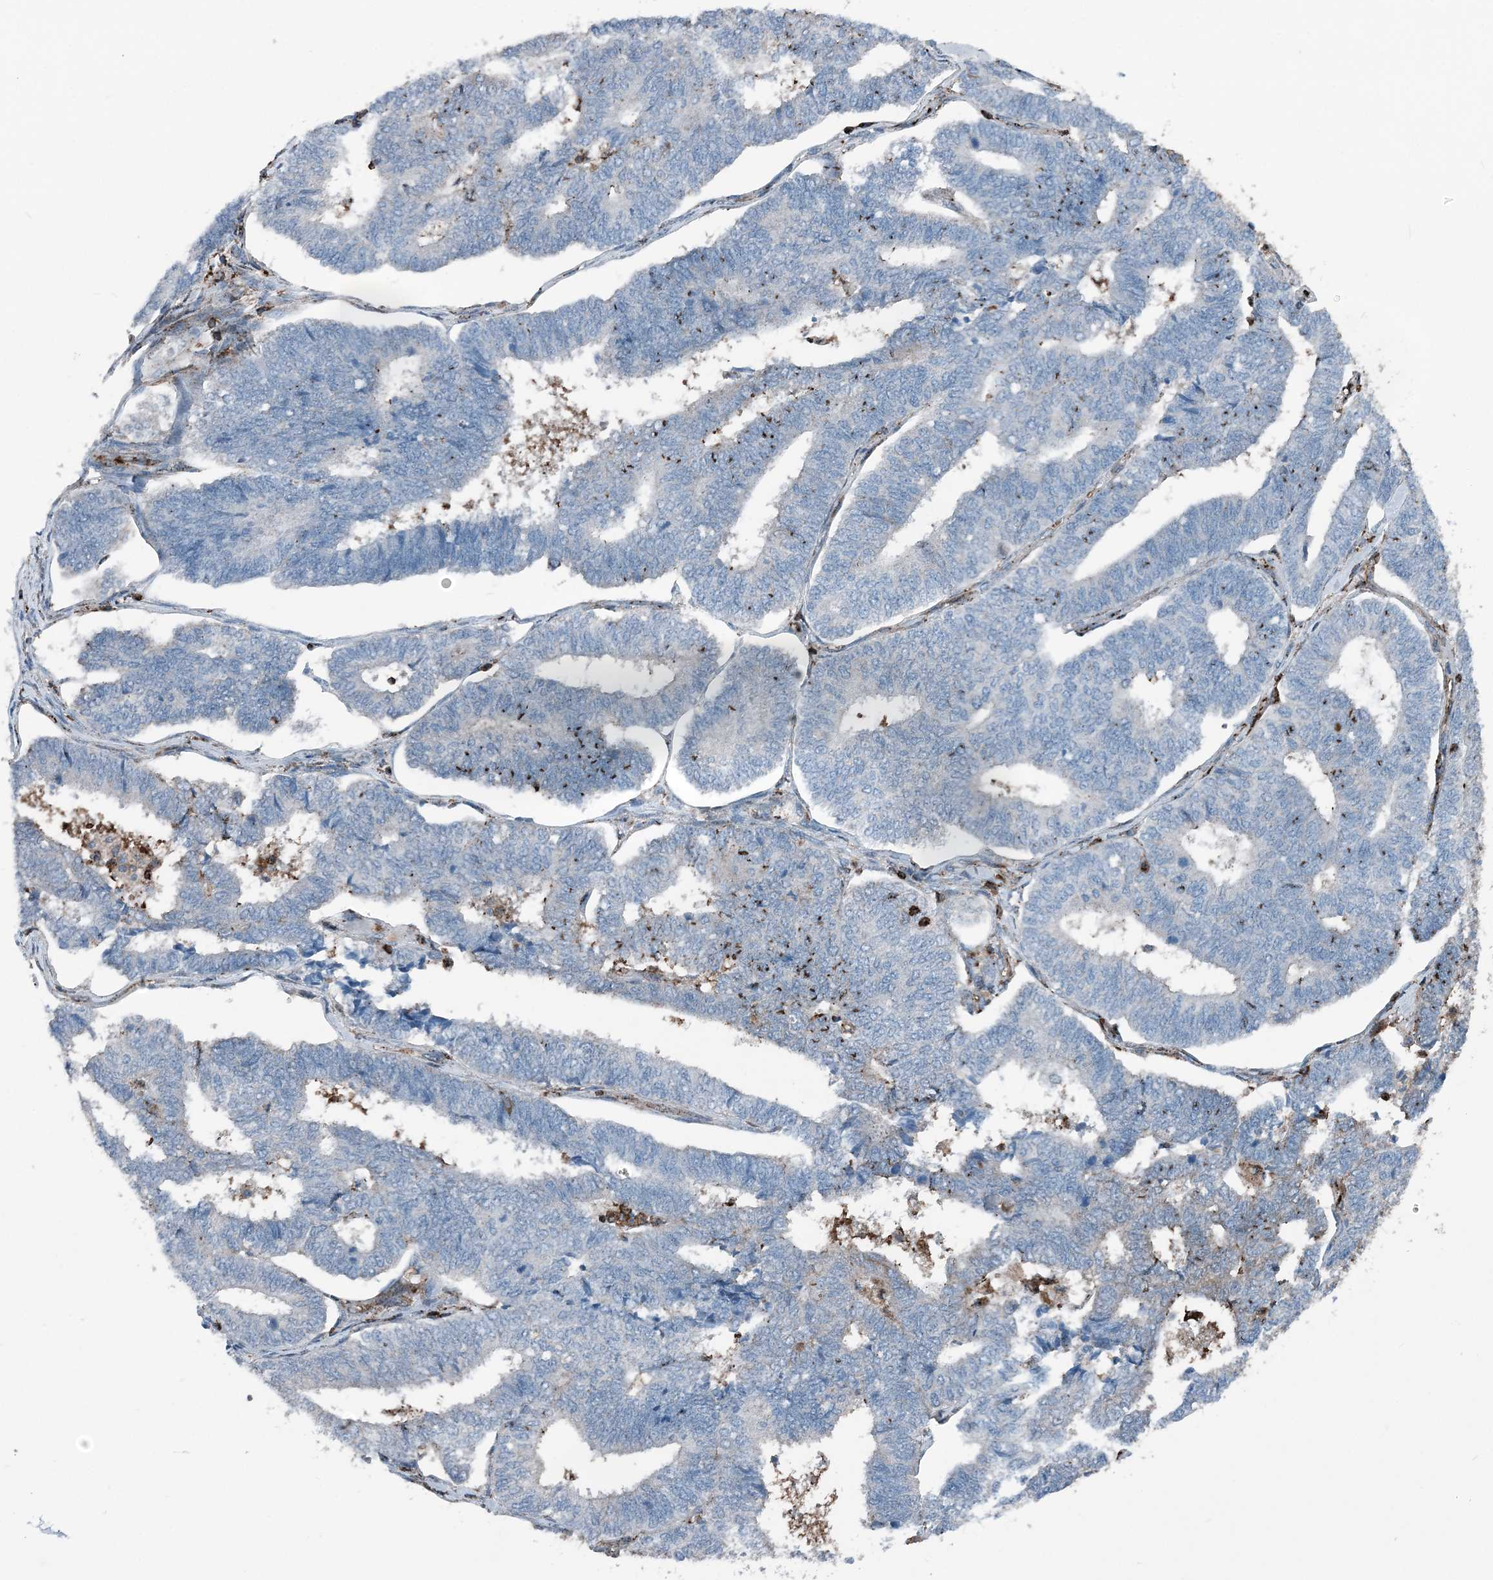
{"staining": {"intensity": "negative", "quantity": "none", "location": "none"}, "tissue": "endometrial cancer", "cell_type": "Tumor cells", "image_type": "cancer", "snomed": [{"axis": "morphology", "description": "Adenocarcinoma, NOS"}, {"axis": "topography", "description": "Endometrium"}], "caption": "High magnification brightfield microscopy of endometrial cancer stained with DAB (3,3'-diaminobenzidine) (brown) and counterstained with hematoxylin (blue): tumor cells show no significant staining. Nuclei are stained in blue.", "gene": "CFL1", "patient": {"sex": "female", "age": 70}}